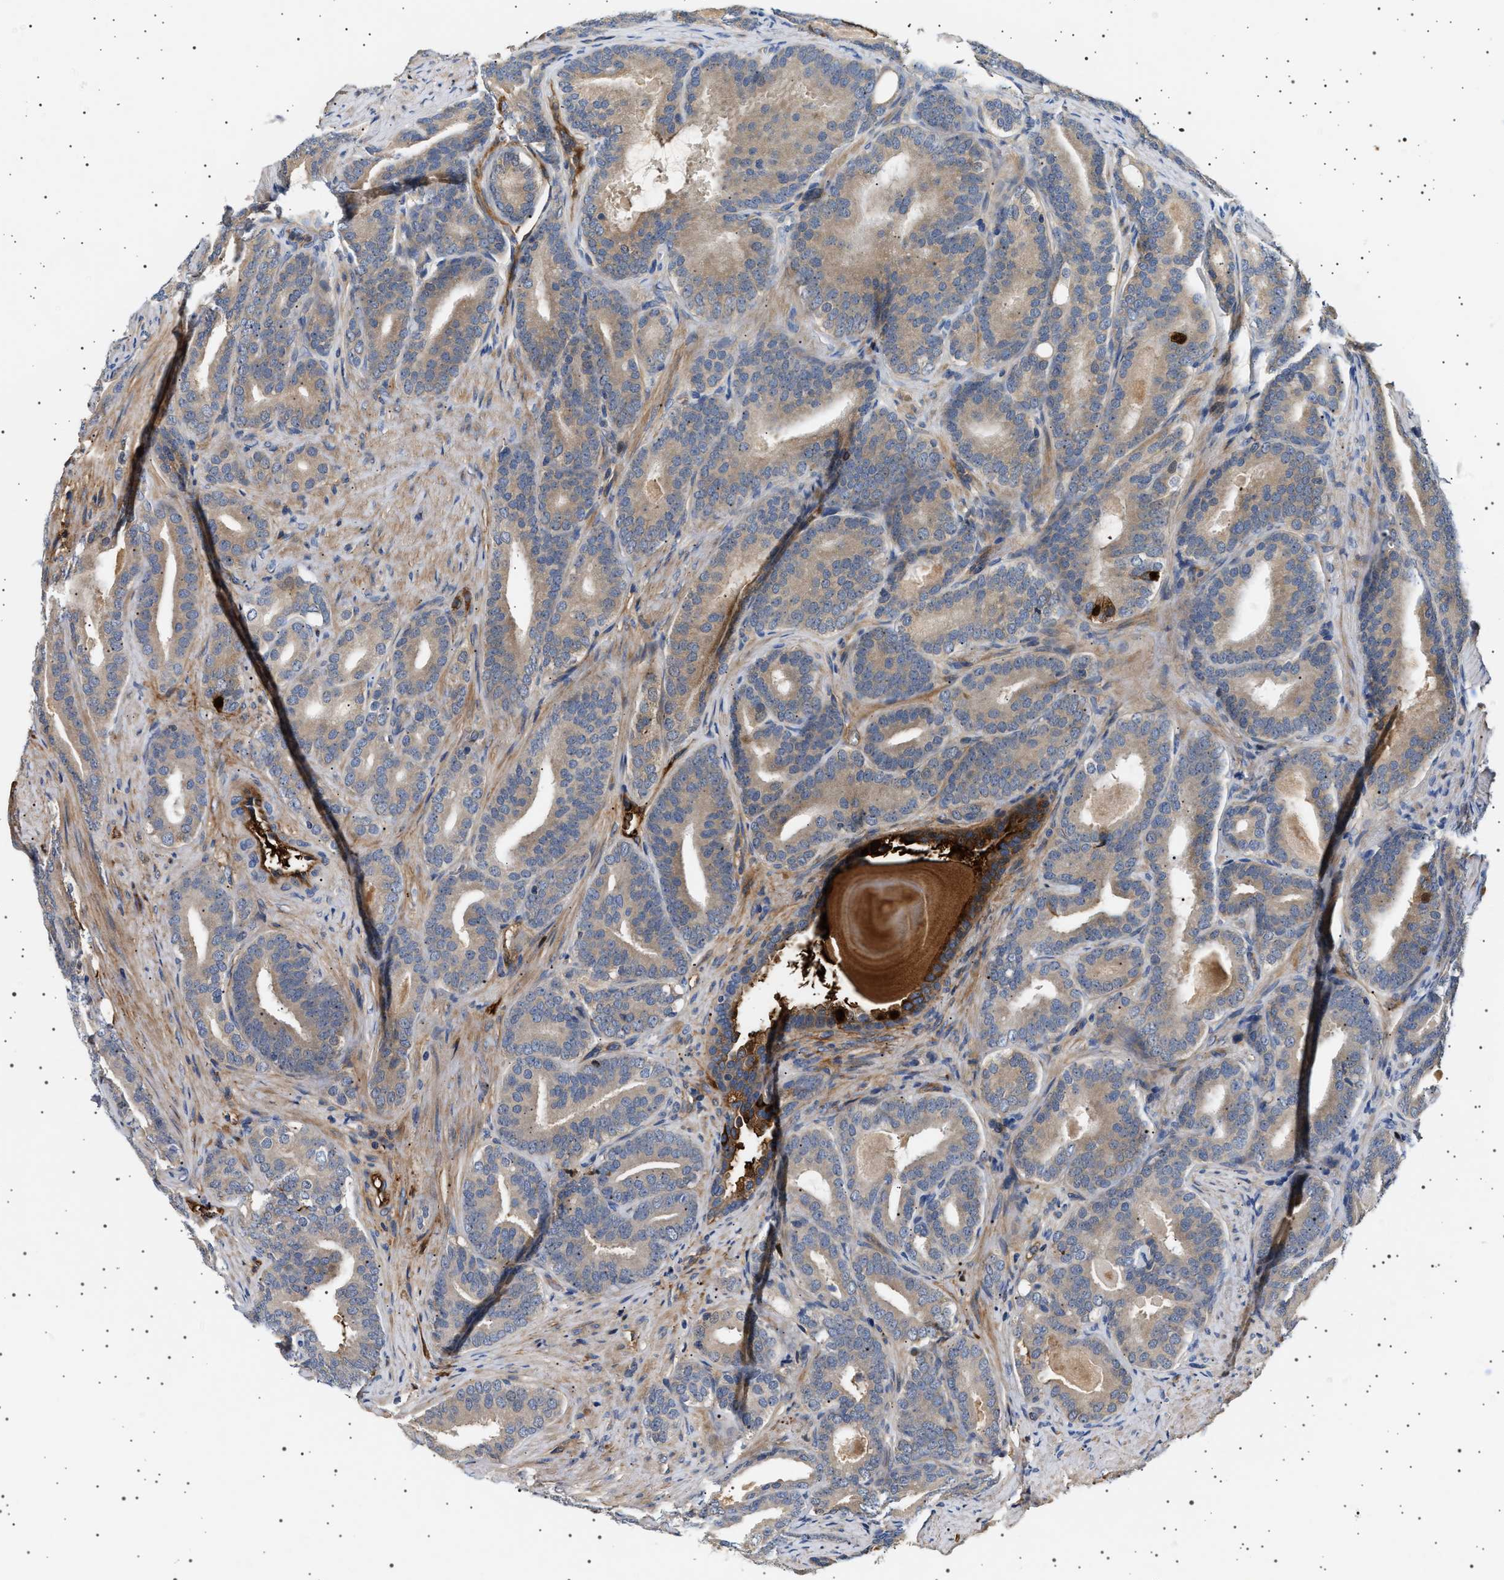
{"staining": {"intensity": "weak", "quantity": "<25%", "location": "cytoplasmic/membranous"}, "tissue": "prostate cancer", "cell_type": "Tumor cells", "image_type": "cancer", "snomed": [{"axis": "morphology", "description": "Adenocarcinoma, High grade"}, {"axis": "topography", "description": "Prostate"}], "caption": "High magnification brightfield microscopy of adenocarcinoma (high-grade) (prostate) stained with DAB (3,3'-diaminobenzidine) (brown) and counterstained with hematoxylin (blue): tumor cells show no significant staining. Nuclei are stained in blue.", "gene": "FICD", "patient": {"sex": "male", "age": 60}}